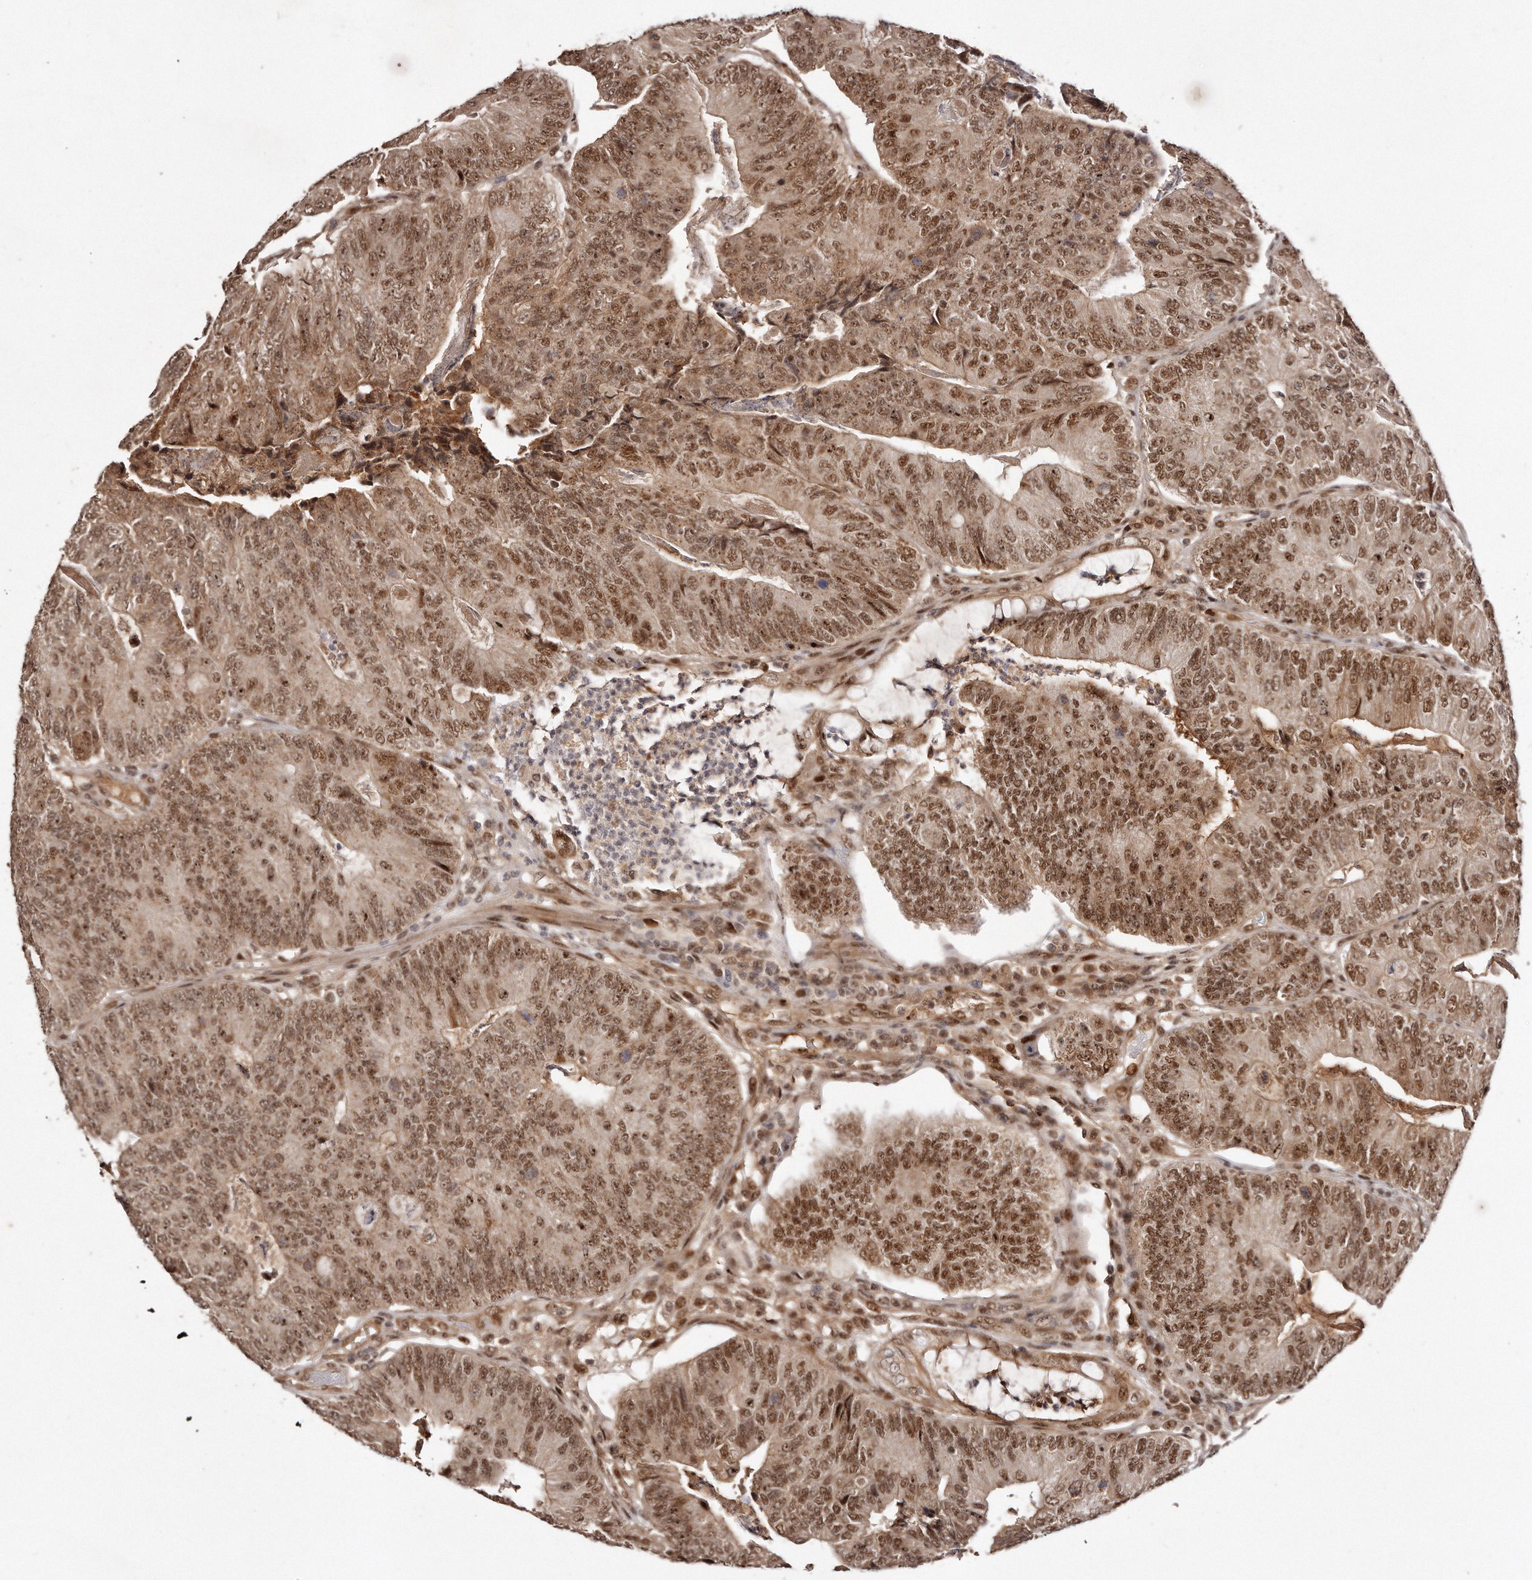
{"staining": {"intensity": "moderate", "quantity": ">75%", "location": "cytoplasmic/membranous,nuclear"}, "tissue": "colorectal cancer", "cell_type": "Tumor cells", "image_type": "cancer", "snomed": [{"axis": "morphology", "description": "Adenocarcinoma, NOS"}, {"axis": "topography", "description": "Colon"}], "caption": "Brown immunohistochemical staining in colorectal cancer demonstrates moderate cytoplasmic/membranous and nuclear staining in about >75% of tumor cells.", "gene": "SOX4", "patient": {"sex": "female", "age": 67}}